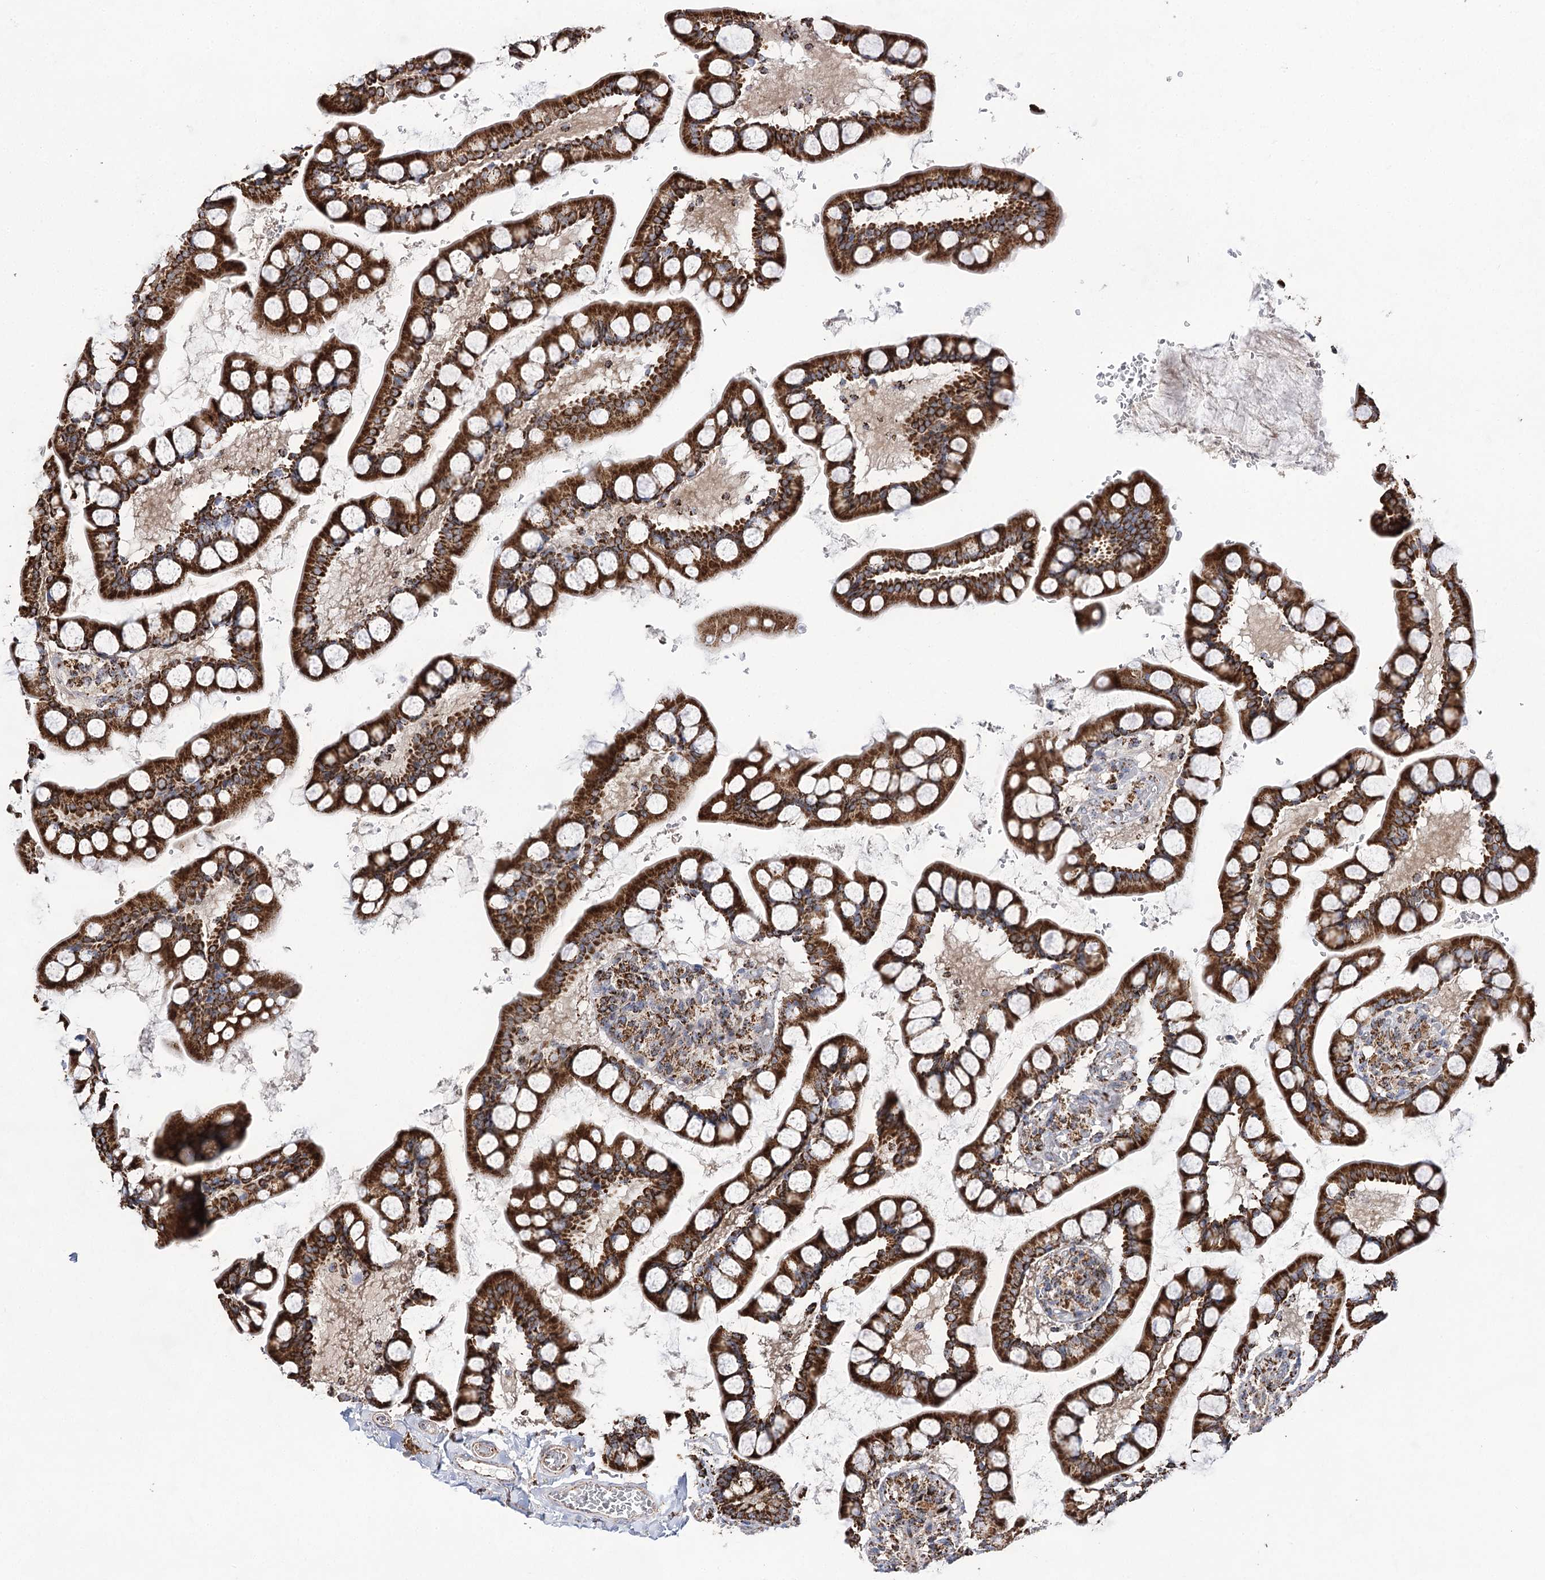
{"staining": {"intensity": "strong", "quantity": ">75%", "location": "cytoplasmic/membranous"}, "tissue": "small intestine", "cell_type": "Glandular cells", "image_type": "normal", "snomed": [{"axis": "morphology", "description": "Normal tissue, NOS"}, {"axis": "topography", "description": "Small intestine"}], "caption": "IHC staining of normal small intestine, which demonstrates high levels of strong cytoplasmic/membranous expression in approximately >75% of glandular cells indicating strong cytoplasmic/membranous protein positivity. The staining was performed using DAB (3,3'-diaminobenzidine) (brown) for protein detection and nuclei were counterstained in hematoxylin (blue).", "gene": "NADK2", "patient": {"sex": "male", "age": 52}}